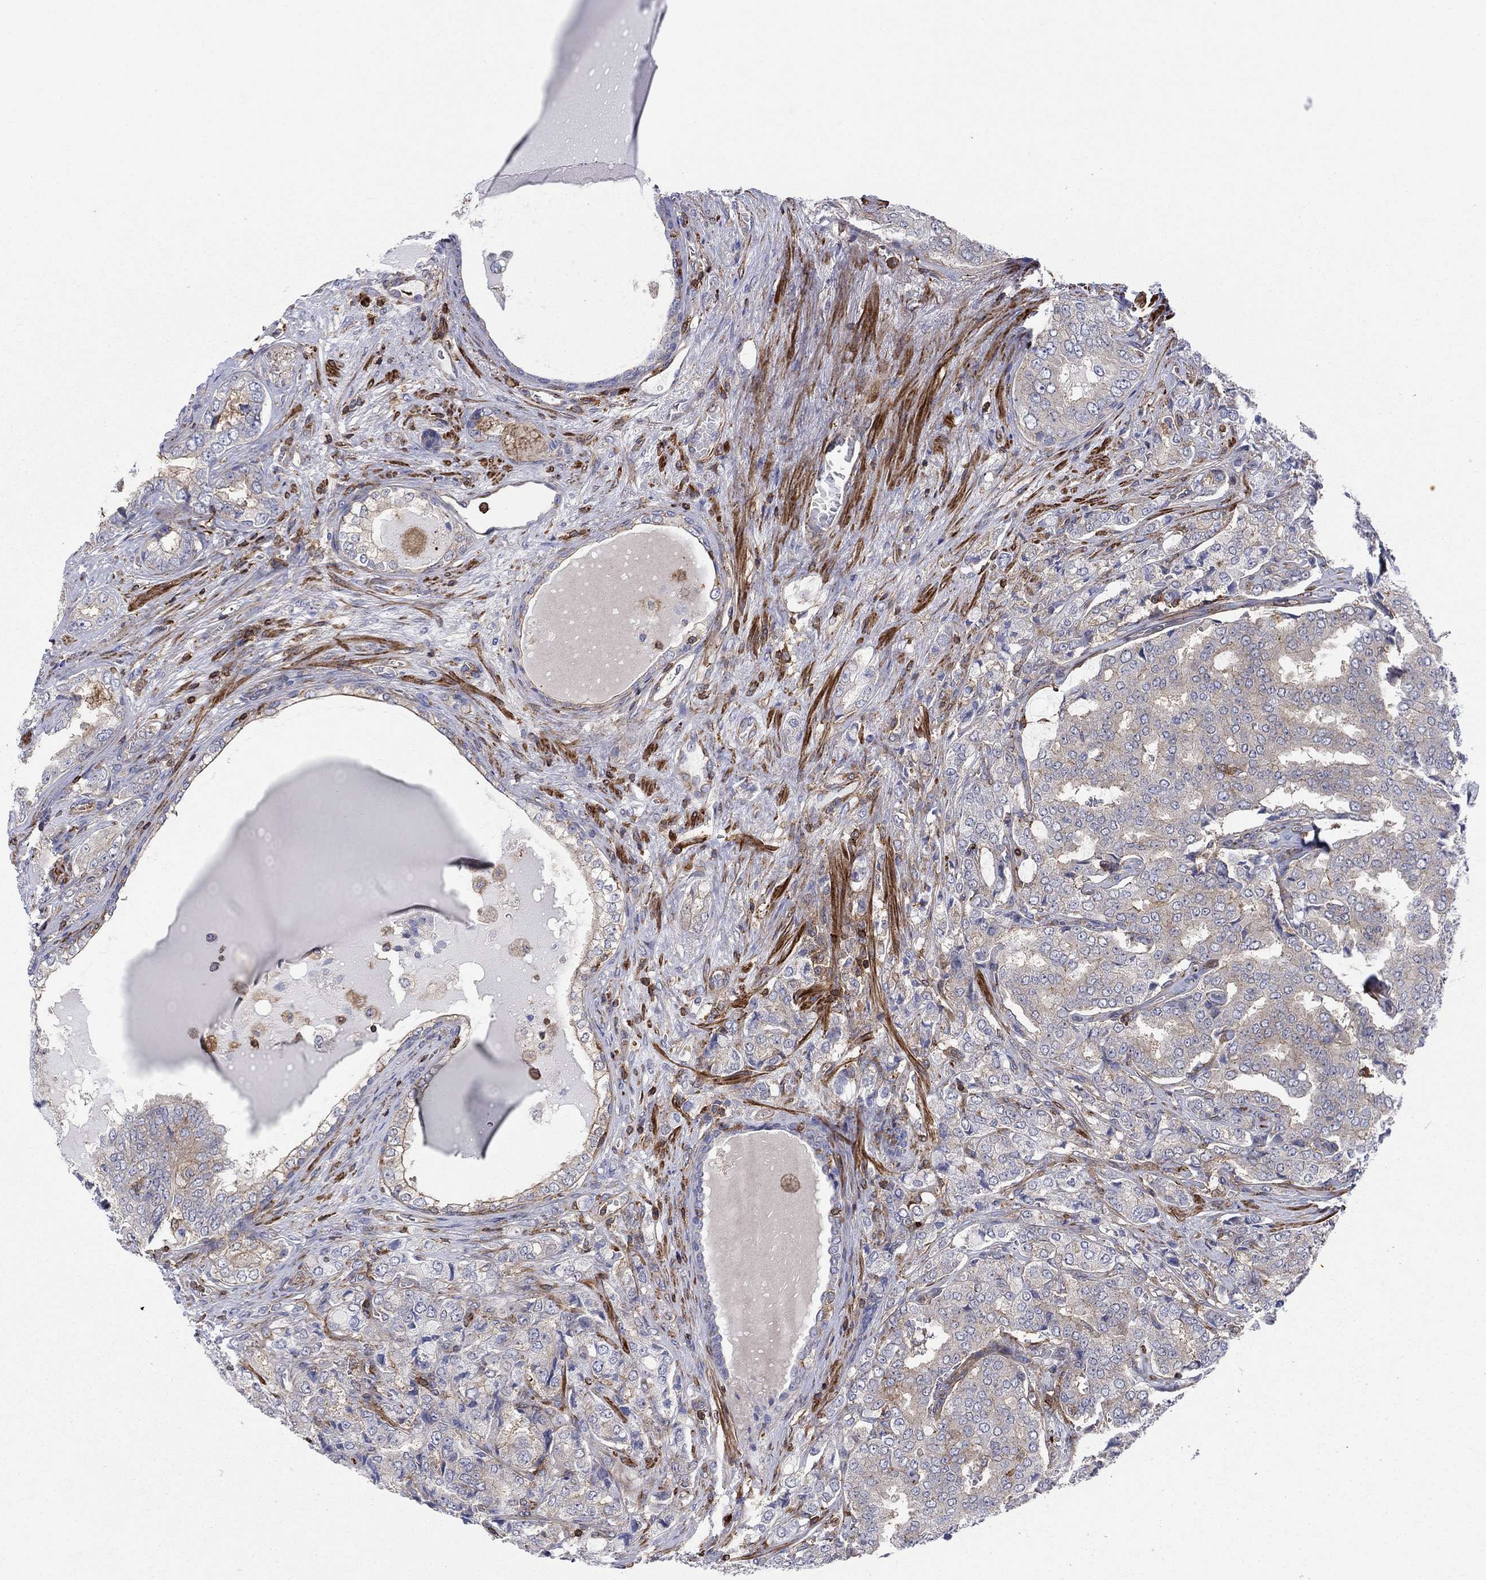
{"staining": {"intensity": "moderate", "quantity": "<25%", "location": "cytoplasmic/membranous"}, "tissue": "prostate cancer", "cell_type": "Tumor cells", "image_type": "cancer", "snomed": [{"axis": "morphology", "description": "Adenocarcinoma, NOS"}, {"axis": "topography", "description": "Prostate"}], "caption": "Protein staining of prostate cancer tissue shows moderate cytoplasmic/membranous staining in approximately <25% of tumor cells.", "gene": "PAG1", "patient": {"sex": "male", "age": 65}}